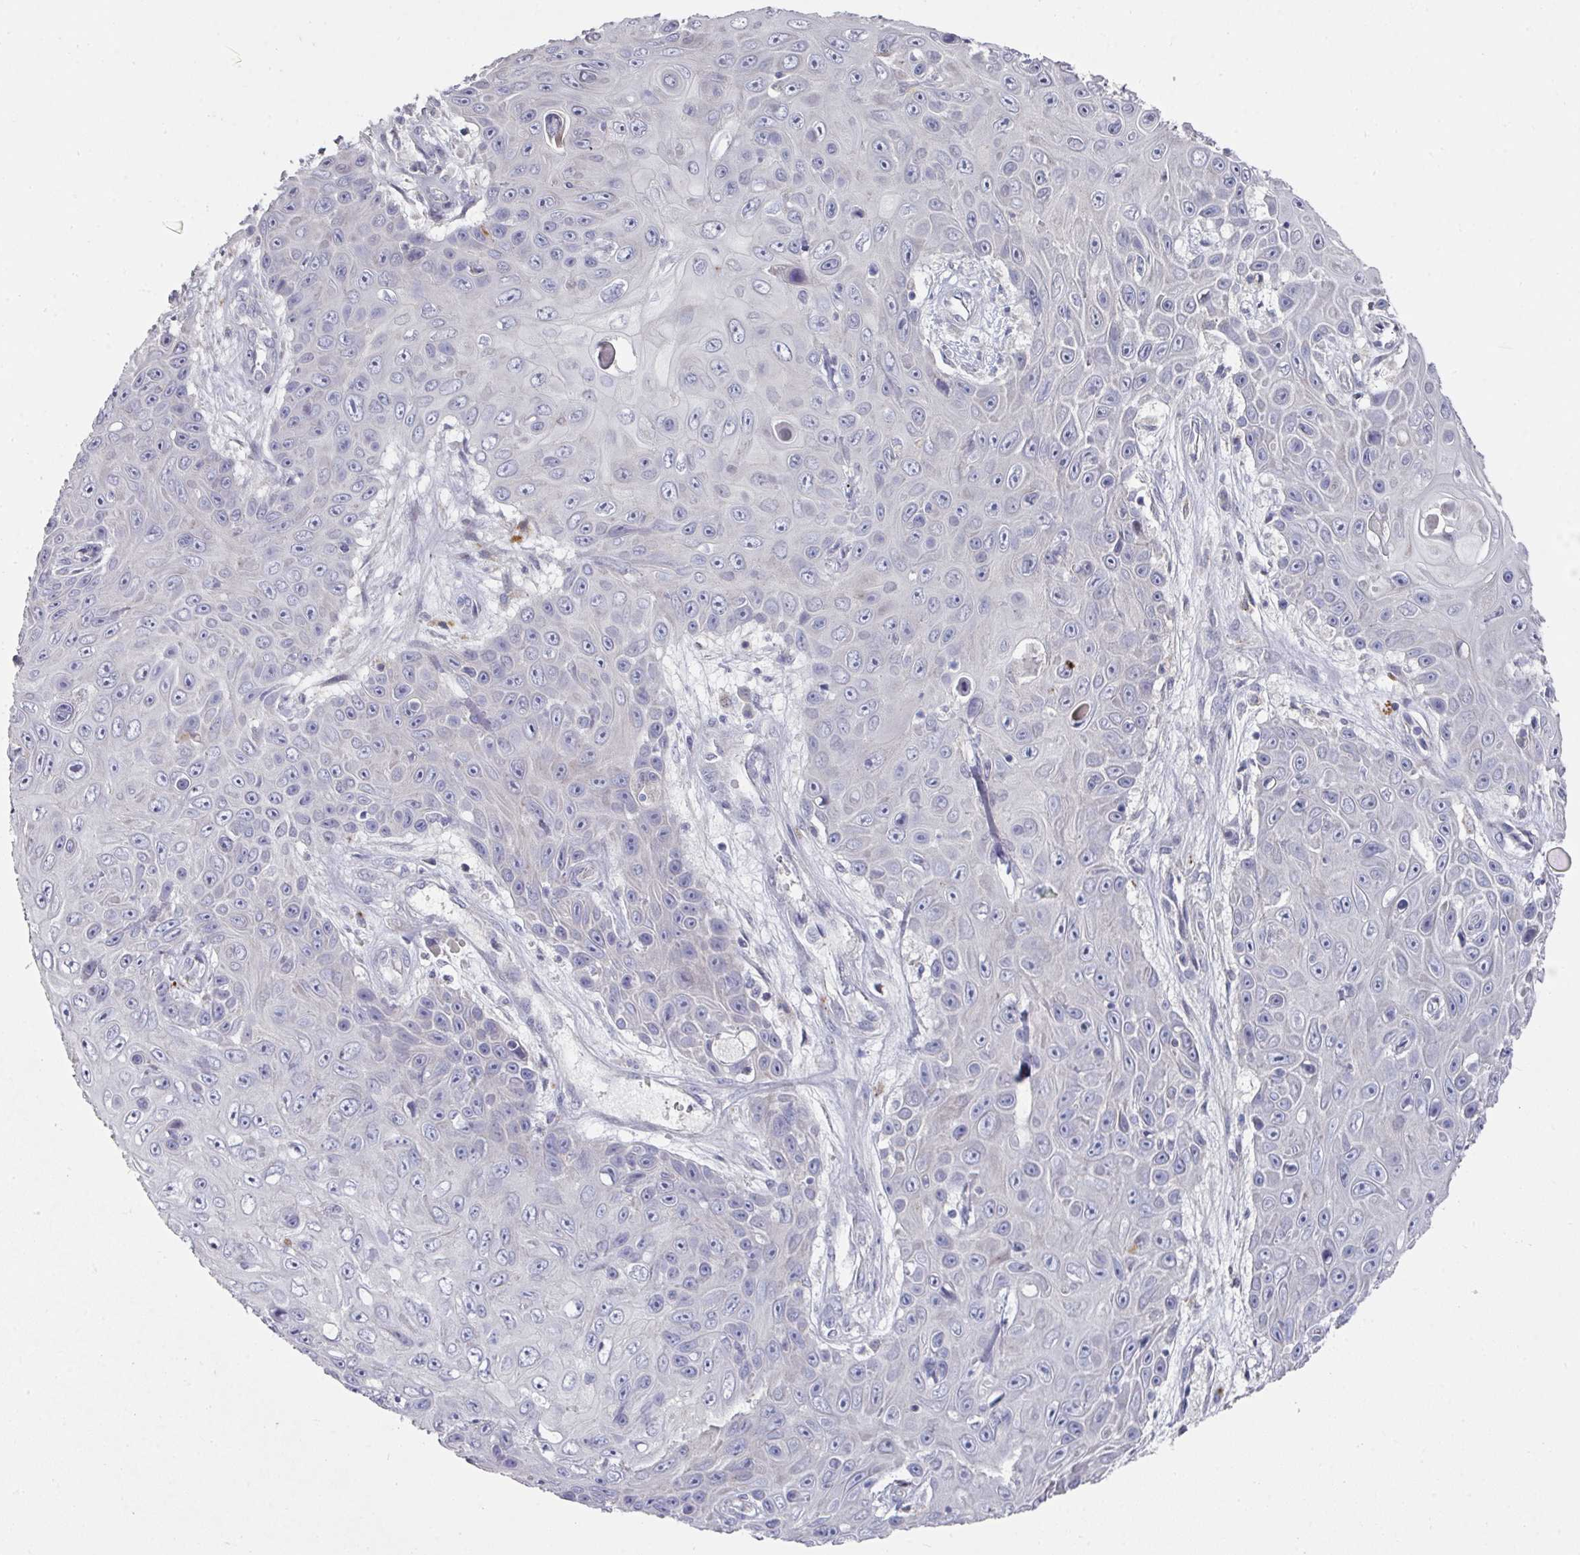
{"staining": {"intensity": "negative", "quantity": "none", "location": "none"}, "tissue": "skin cancer", "cell_type": "Tumor cells", "image_type": "cancer", "snomed": [{"axis": "morphology", "description": "Squamous cell carcinoma, NOS"}, {"axis": "topography", "description": "Skin"}], "caption": "An IHC micrograph of skin squamous cell carcinoma is shown. There is no staining in tumor cells of skin squamous cell carcinoma.", "gene": "NT5C1A", "patient": {"sex": "male", "age": 82}}